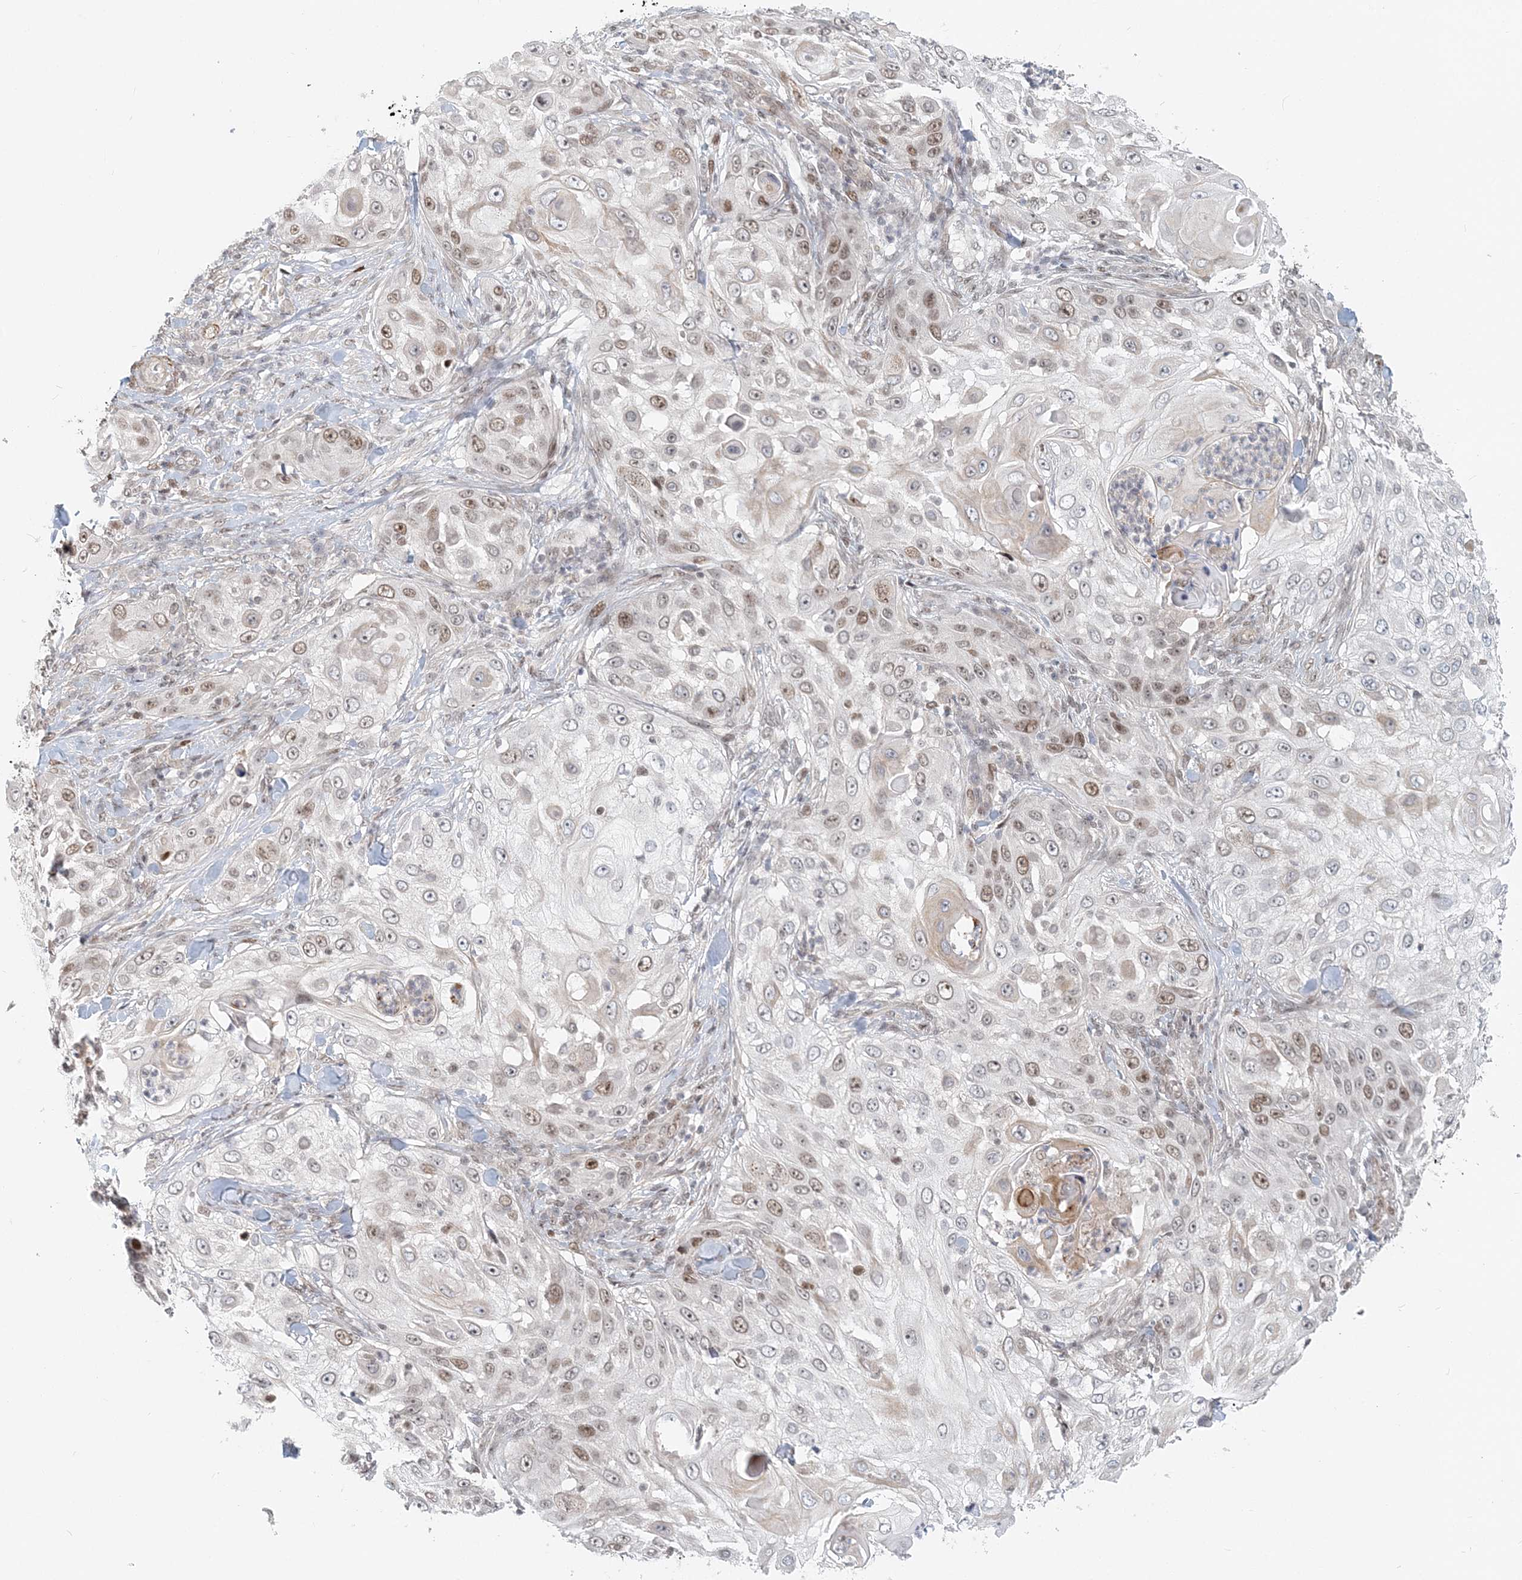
{"staining": {"intensity": "moderate", "quantity": "<25%", "location": "nuclear"}, "tissue": "skin cancer", "cell_type": "Tumor cells", "image_type": "cancer", "snomed": [{"axis": "morphology", "description": "Squamous cell carcinoma, NOS"}, {"axis": "topography", "description": "Skin"}], "caption": "High-power microscopy captured an immunohistochemistry (IHC) micrograph of skin cancer, revealing moderate nuclear positivity in approximately <25% of tumor cells. (Brightfield microscopy of DAB IHC at high magnification).", "gene": "BAZ1B", "patient": {"sex": "female", "age": 44}}